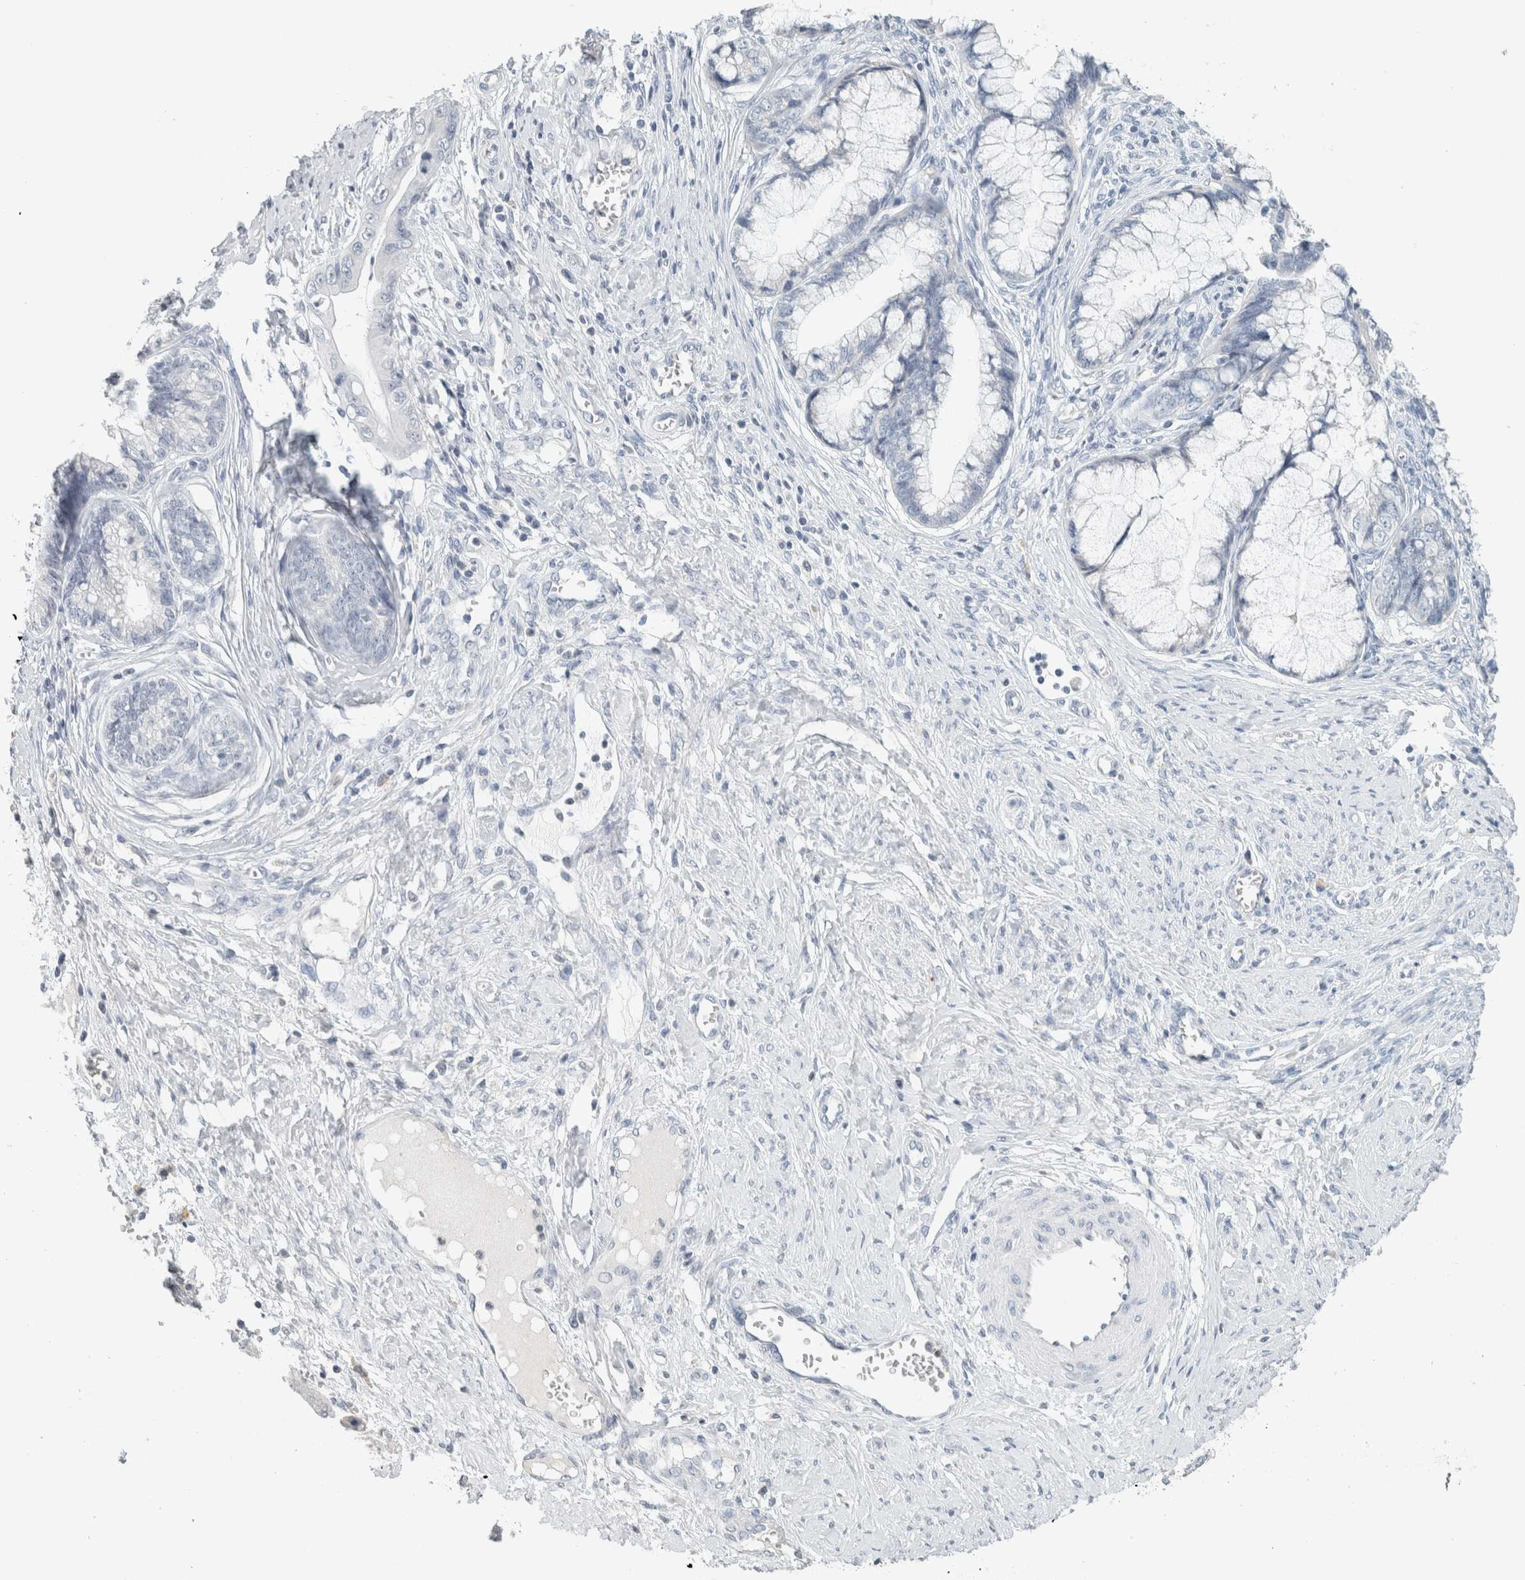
{"staining": {"intensity": "negative", "quantity": "none", "location": "none"}, "tissue": "cervical cancer", "cell_type": "Tumor cells", "image_type": "cancer", "snomed": [{"axis": "morphology", "description": "Adenocarcinoma, NOS"}, {"axis": "topography", "description": "Cervix"}], "caption": "DAB (3,3'-diaminobenzidine) immunohistochemical staining of cervical cancer displays no significant expression in tumor cells.", "gene": "CRAT", "patient": {"sex": "female", "age": 44}}